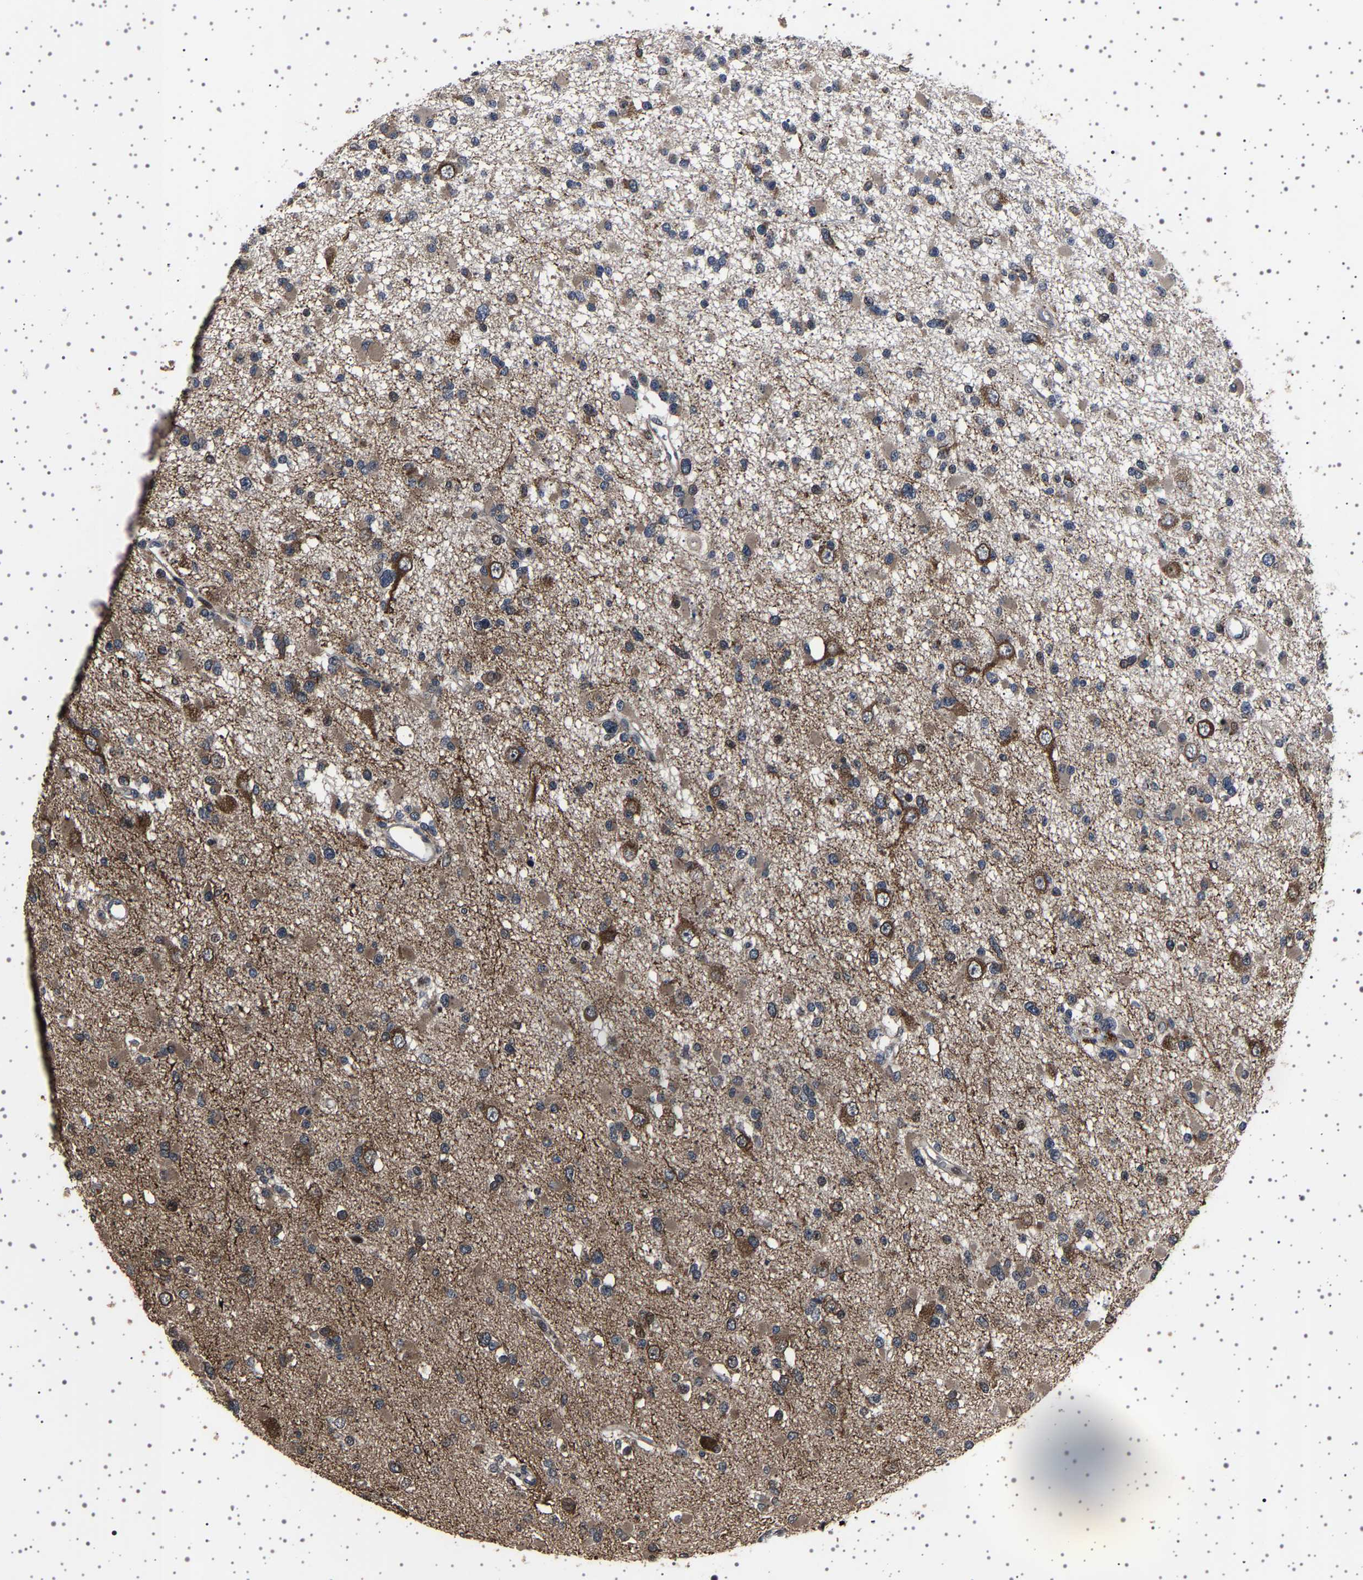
{"staining": {"intensity": "moderate", "quantity": "25%-75%", "location": "cytoplasmic/membranous"}, "tissue": "glioma", "cell_type": "Tumor cells", "image_type": "cancer", "snomed": [{"axis": "morphology", "description": "Glioma, malignant, Low grade"}, {"axis": "topography", "description": "Brain"}], "caption": "Protein analysis of malignant low-grade glioma tissue exhibits moderate cytoplasmic/membranous positivity in about 25%-75% of tumor cells.", "gene": "NCKAP1", "patient": {"sex": "female", "age": 22}}